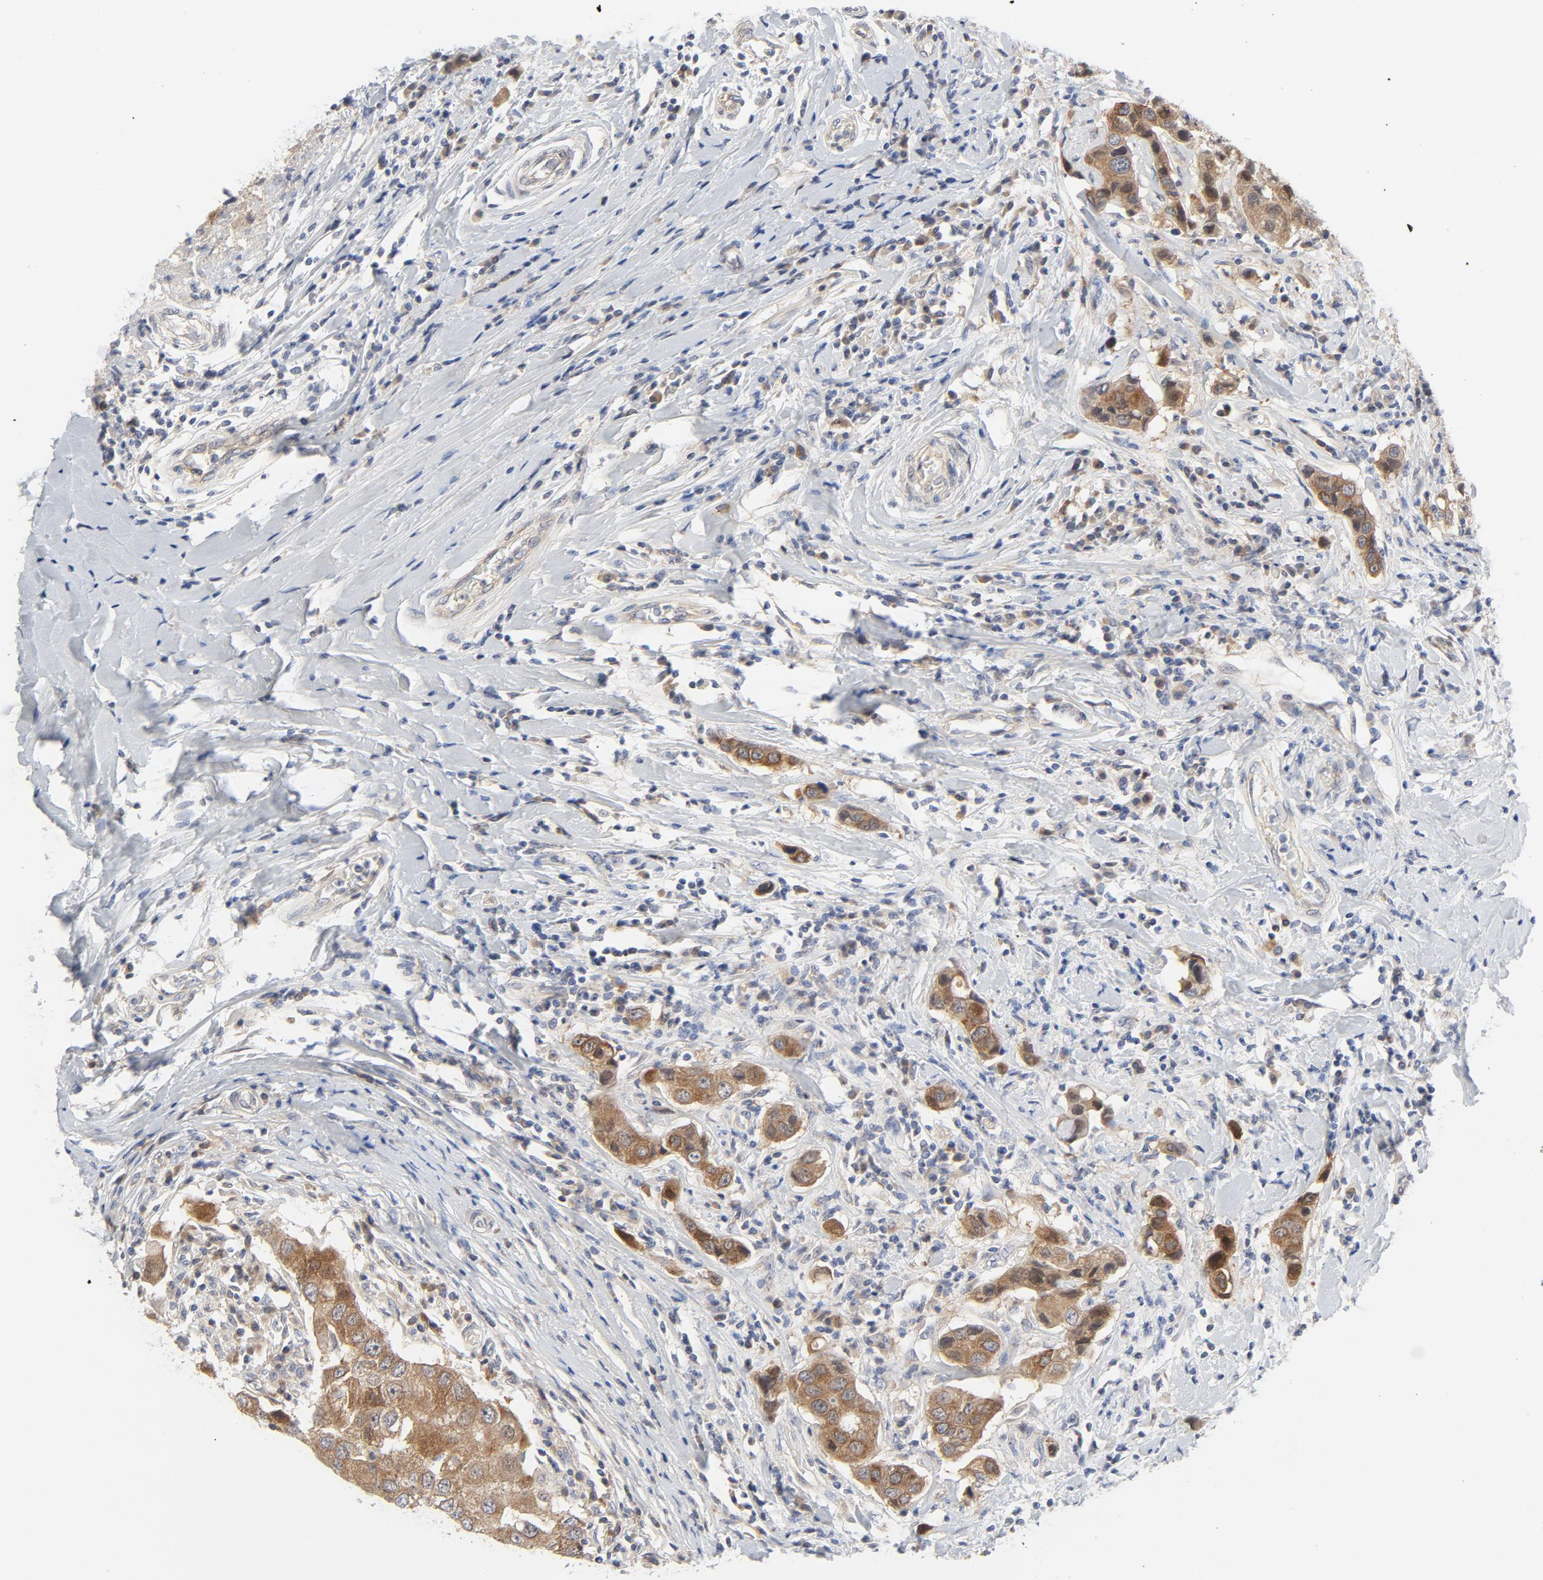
{"staining": {"intensity": "moderate", "quantity": ">75%", "location": "cytoplasmic/membranous"}, "tissue": "breast cancer", "cell_type": "Tumor cells", "image_type": "cancer", "snomed": [{"axis": "morphology", "description": "Duct carcinoma"}, {"axis": "topography", "description": "Breast"}], "caption": "Immunohistochemistry (IHC) photomicrograph of neoplastic tissue: human infiltrating ductal carcinoma (breast) stained using IHC demonstrates medium levels of moderate protein expression localized specifically in the cytoplasmic/membranous of tumor cells, appearing as a cytoplasmic/membranous brown color.", "gene": "BAD", "patient": {"sex": "female", "age": 27}}